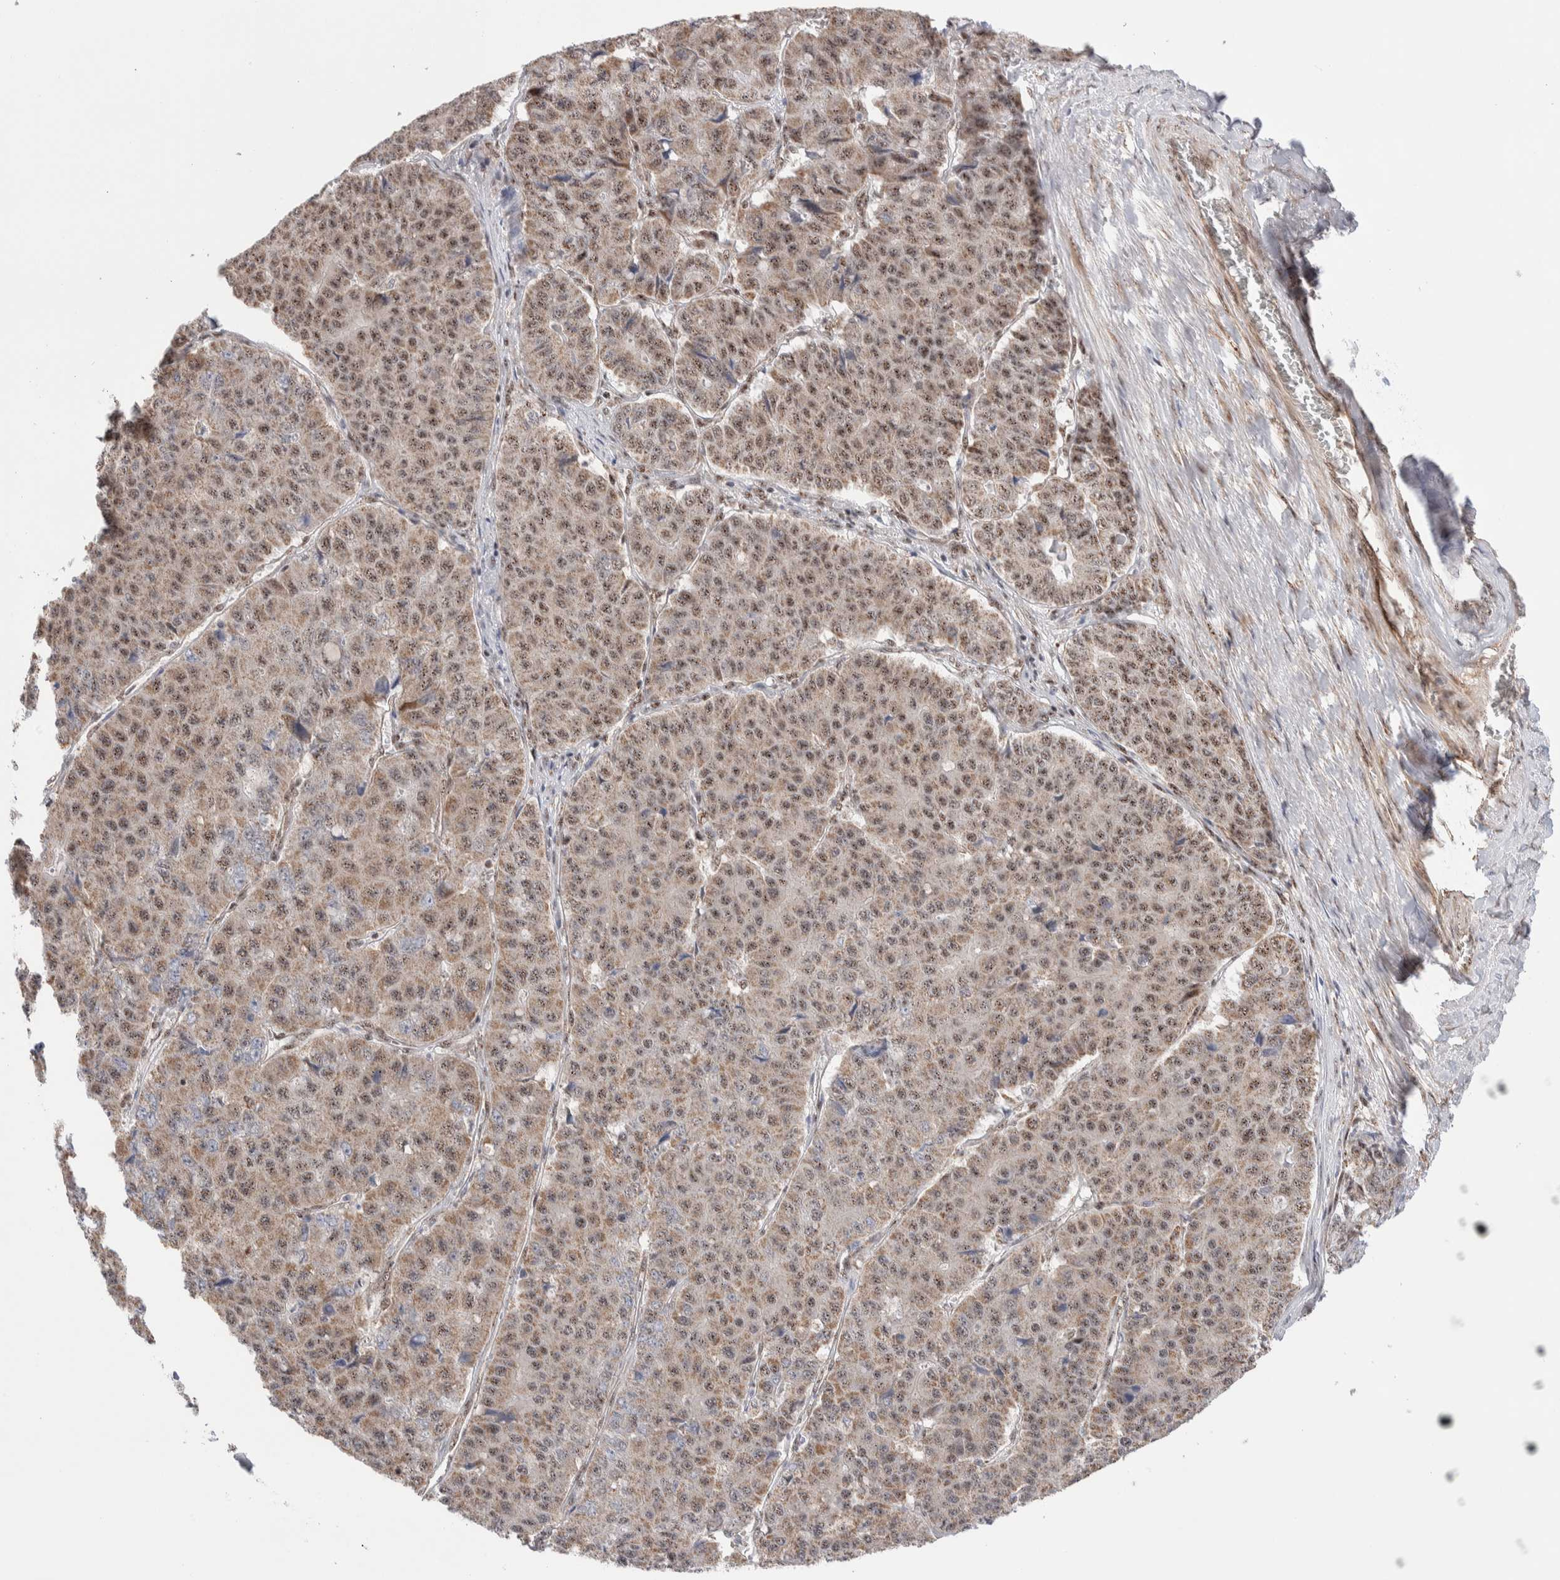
{"staining": {"intensity": "moderate", "quantity": ">75%", "location": "cytoplasmic/membranous,nuclear"}, "tissue": "pancreatic cancer", "cell_type": "Tumor cells", "image_type": "cancer", "snomed": [{"axis": "morphology", "description": "Adenocarcinoma, NOS"}, {"axis": "topography", "description": "Pancreas"}], "caption": "Immunohistochemistry (IHC) (DAB) staining of pancreatic cancer exhibits moderate cytoplasmic/membranous and nuclear protein expression in about >75% of tumor cells.", "gene": "ZNF695", "patient": {"sex": "male", "age": 50}}